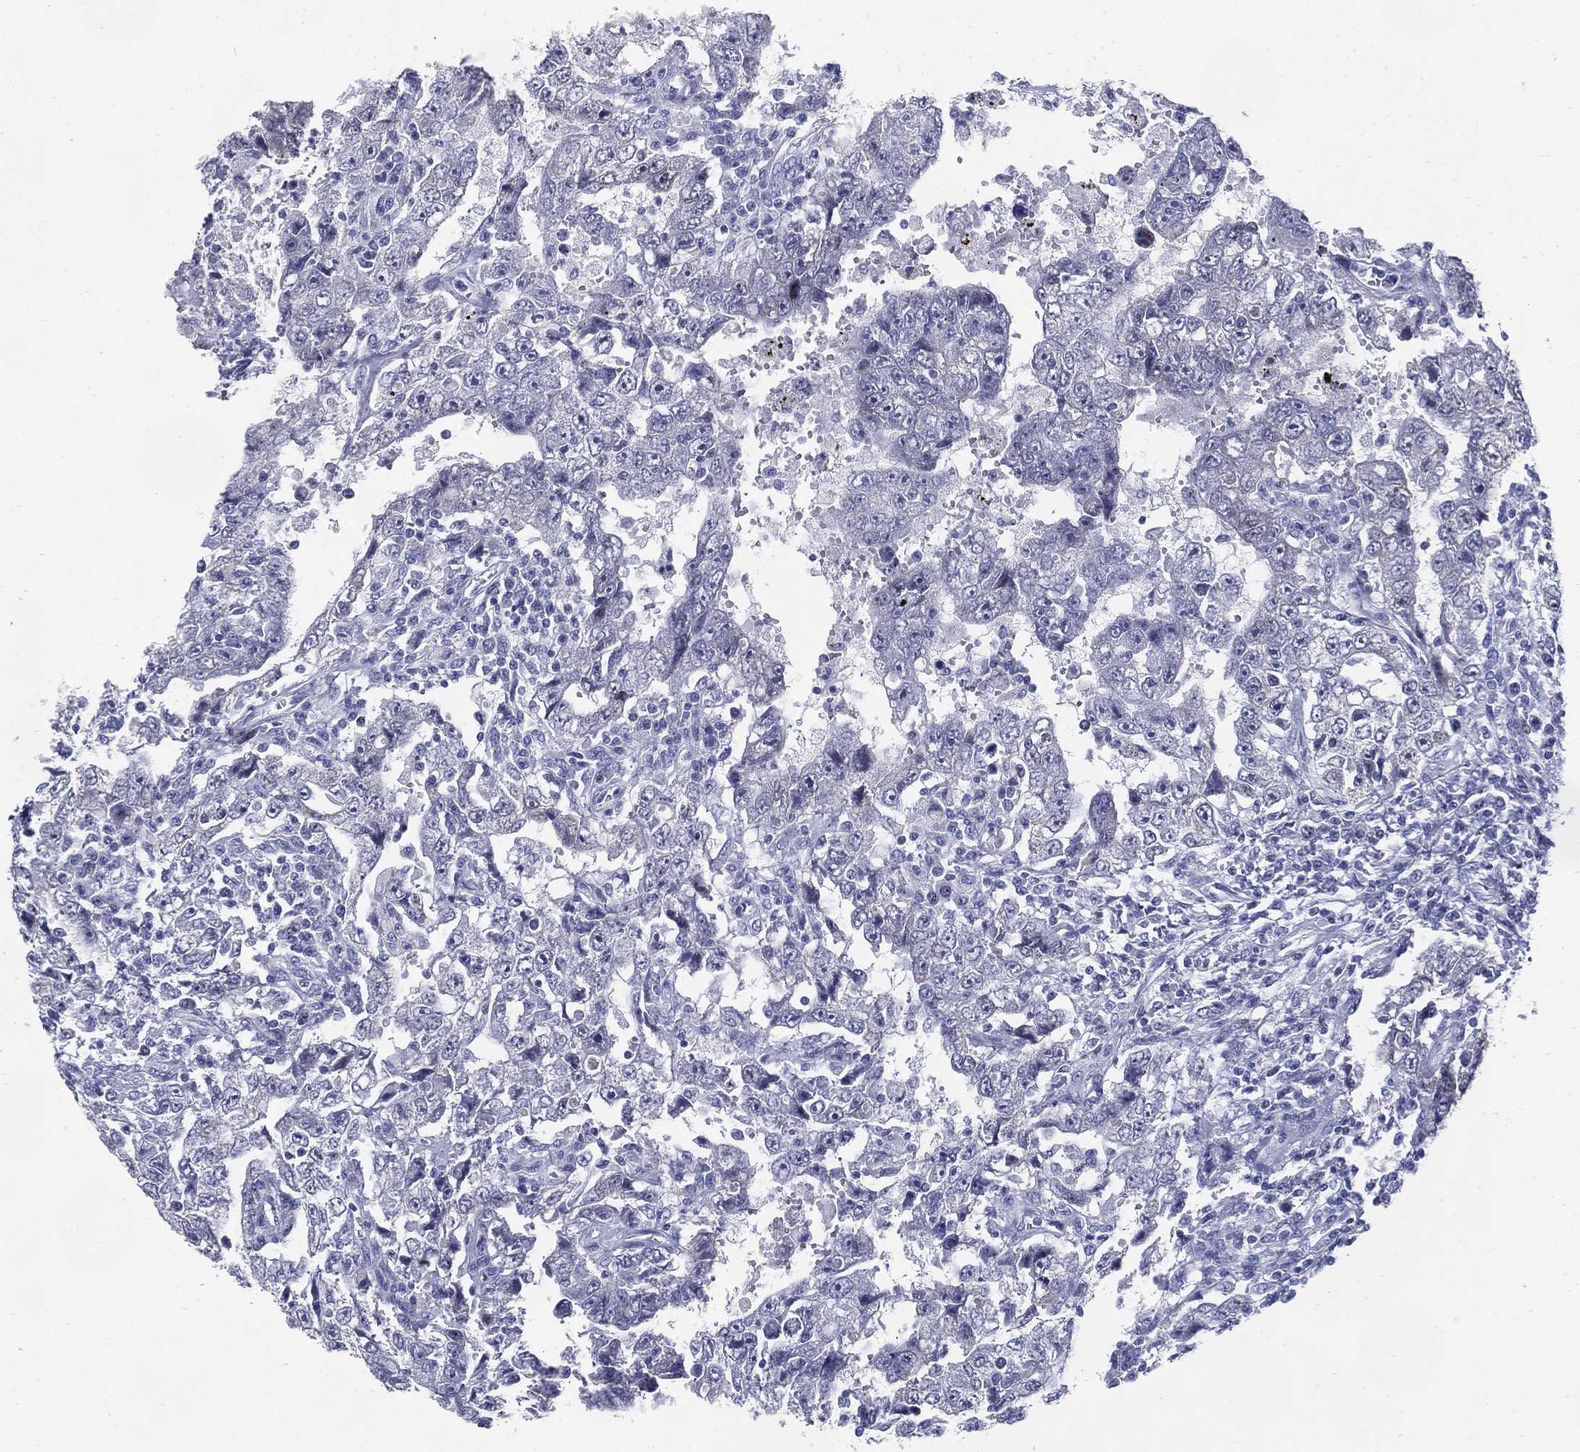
{"staining": {"intensity": "negative", "quantity": "none", "location": "none"}, "tissue": "testis cancer", "cell_type": "Tumor cells", "image_type": "cancer", "snomed": [{"axis": "morphology", "description": "Carcinoma, Embryonal, NOS"}, {"axis": "topography", "description": "Testis"}], "caption": "IHC micrograph of neoplastic tissue: testis embryonal carcinoma stained with DAB shows no significant protein positivity in tumor cells.", "gene": "KIF2C", "patient": {"sex": "male", "age": 26}}